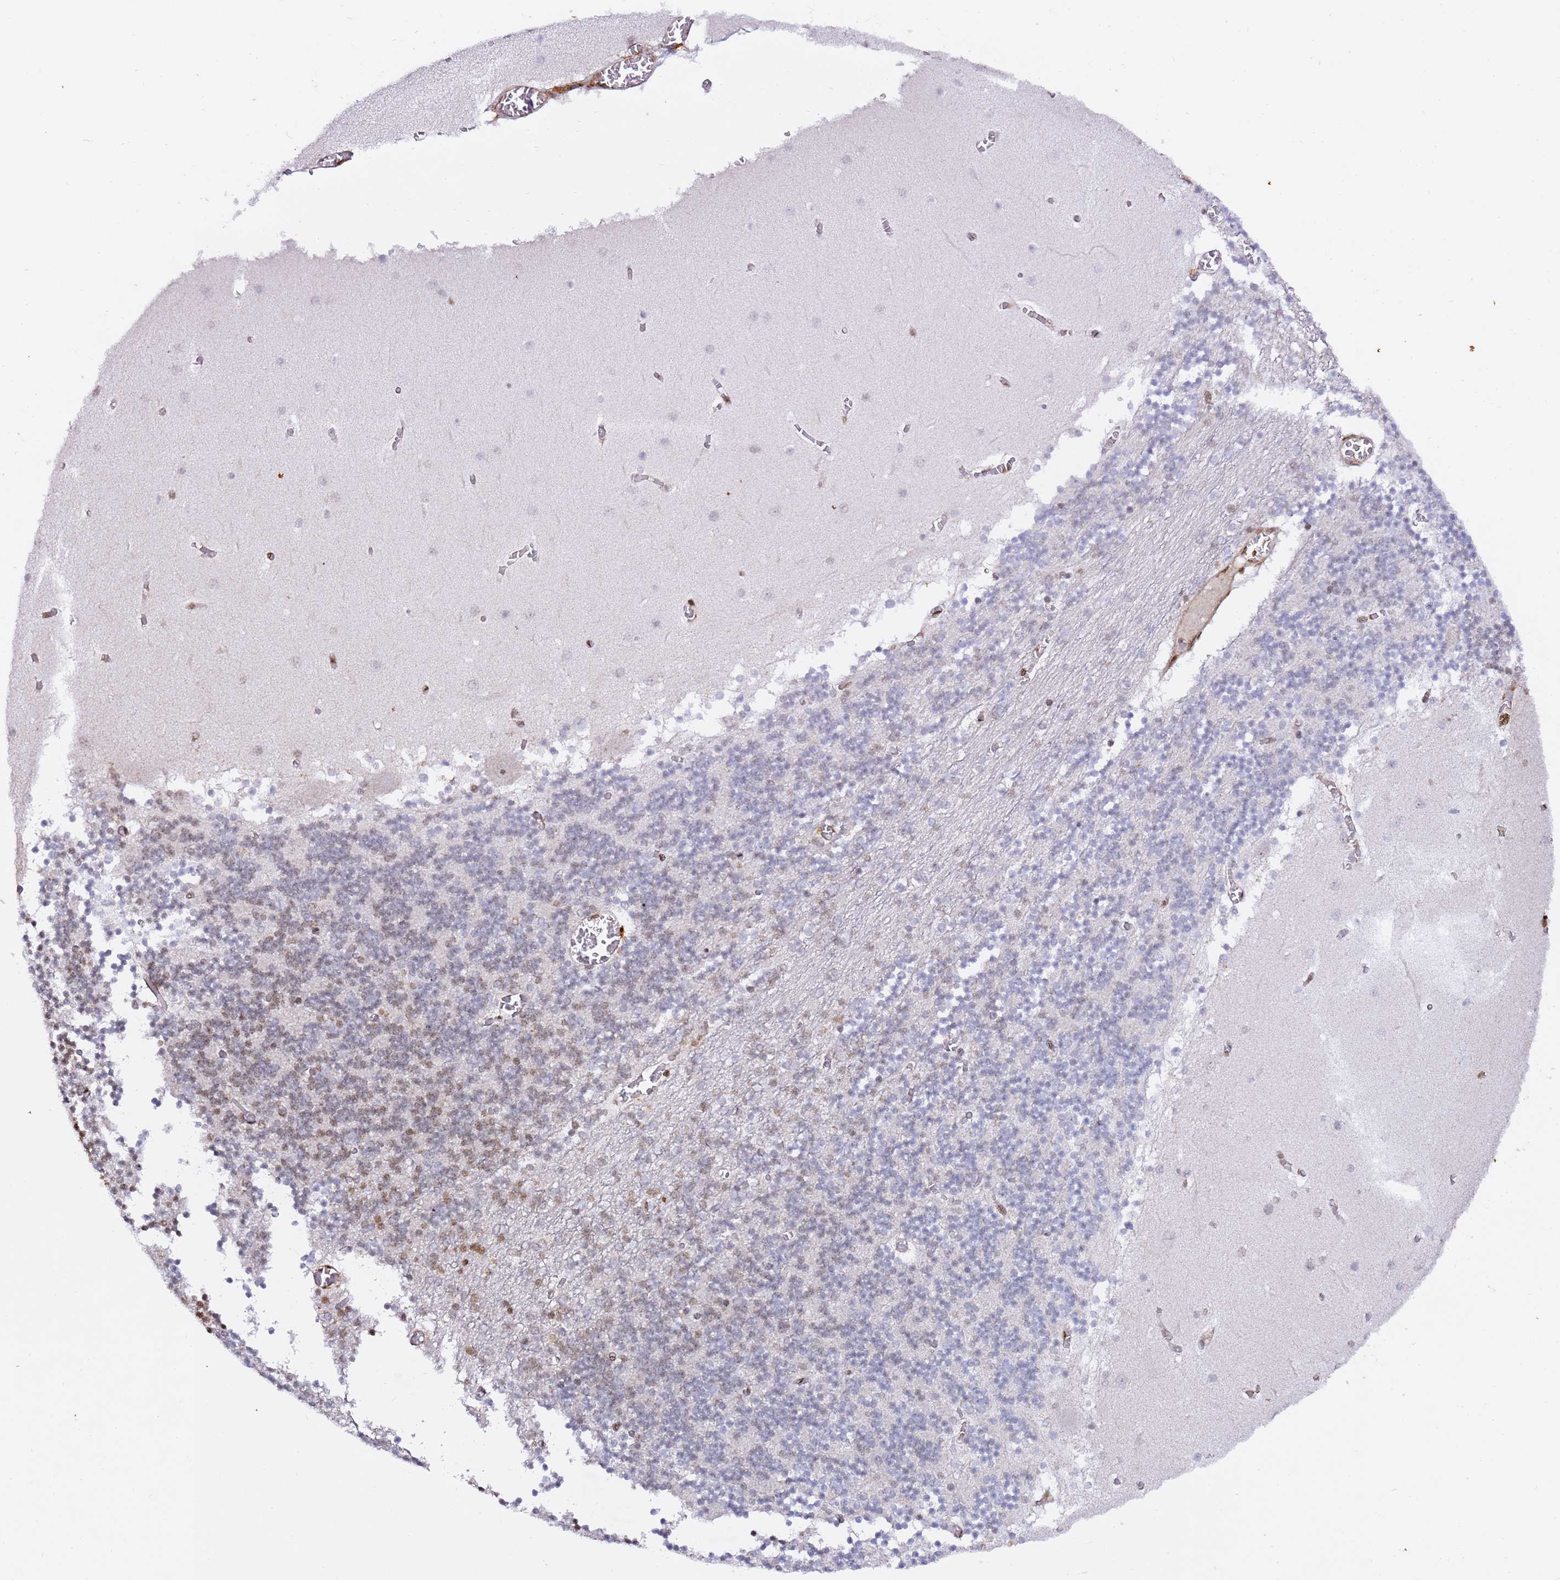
{"staining": {"intensity": "strong", "quantity": "25%-75%", "location": "nuclear"}, "tissue": "cerebellum", "cell_type": "Cells in granular layer", "image_type": "normal", "snomed": [{"axis": "morphology", "description": "Normal tissue, NOS"}, {"axis": "topography", "description": "Cerebellum"}], "caption": "Human cerebellum stained with a brown dye reveals strong nuclear positive expression in approximately 25%-75% of cells in granular layer.", "gene": "GBP2", "patient": {"sex": "female", "age": 28}}